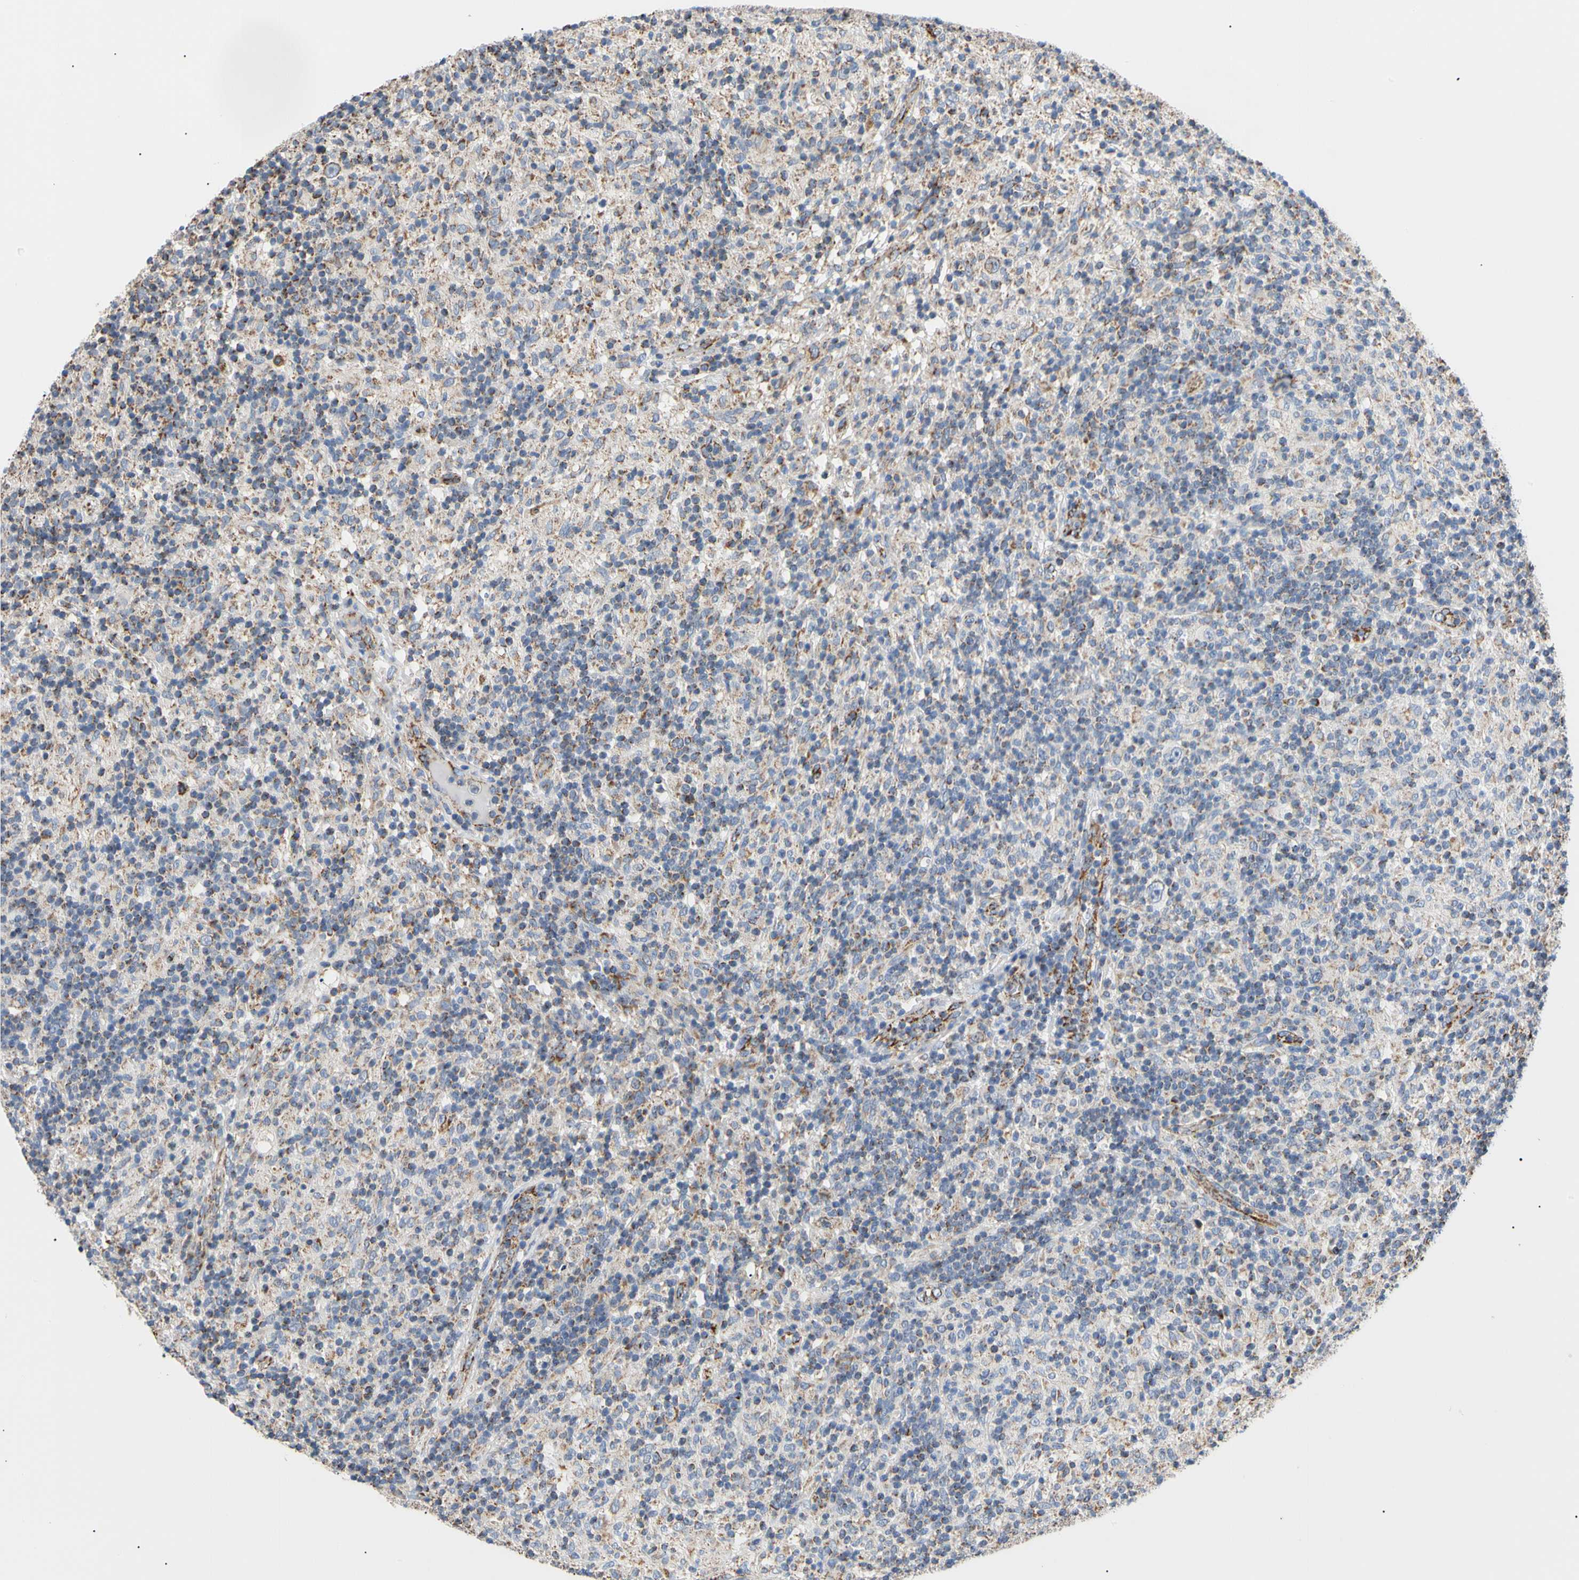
{"staining": {"intensity": "moderate", "quantity": "25%-75%", "location": "cytoplasmic/membranous"}, "tissue": "lymphoma", "cell_type": "Tumor cells", "image_type": "cancer", "snomed": [{"axis": "morphology", "description": "Hodgkin's disease, NOS"}, {"axis": "topography", "description": "Lymph node"}], "caption": "Lymphoma stained for a protein (brown) demonstrates moderate cytoplasmic/membranous positive staining in approximately 25%-75% of tumor cells.", "gene": "ACAT1", "patient": {"sex": "male", "age": 70}}